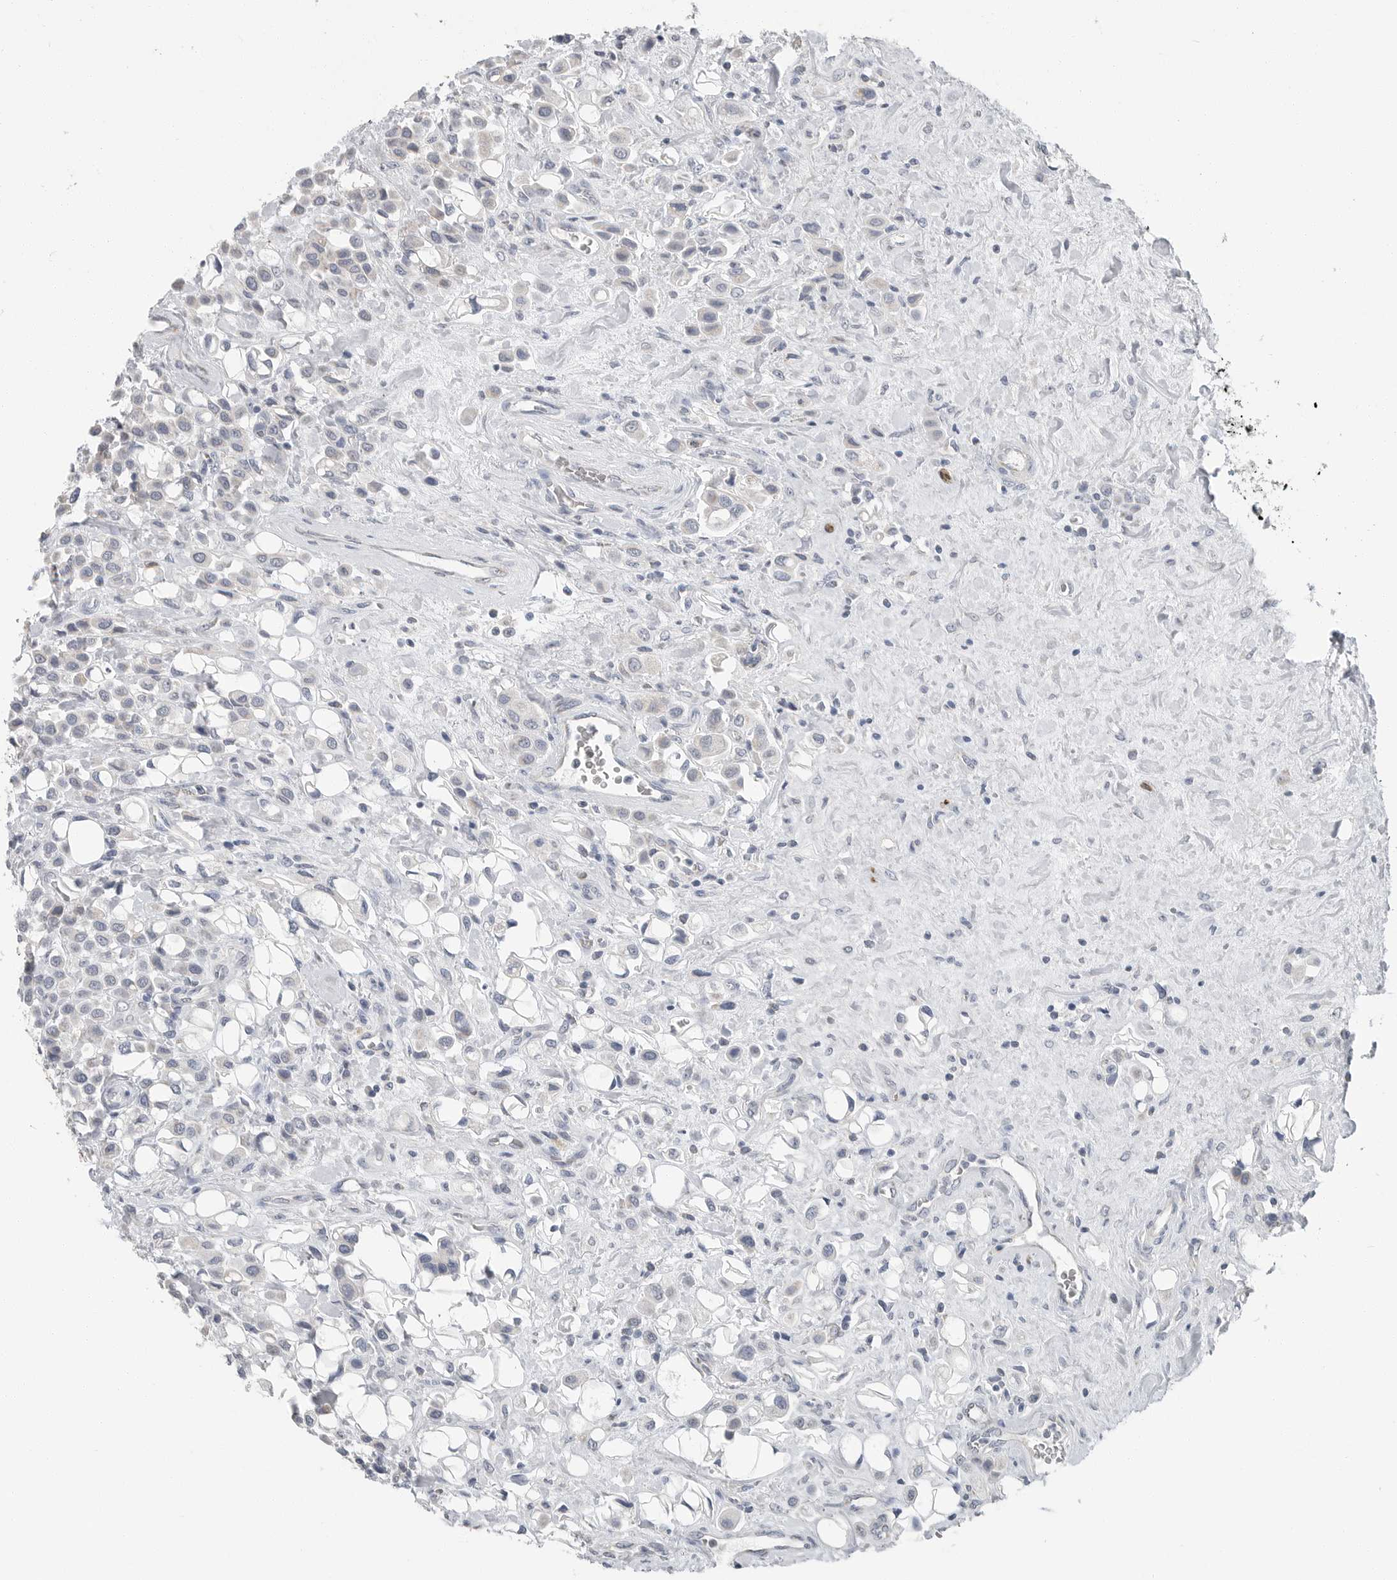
{"staining": {"intensity": "negative", "quantity": "none", "location": "none"}, "tissue": "urothelial cancer", "cell_type": "Tumor cells", "image_type": "cancer", "snomed": [{"axis": "morphology", "description": "Urothelial carcinoma, High grade"}, {"axis": "topography", "description": "Urinary bladder"}], "caption": "Tumor cells are negative for protein expression in human urothelial cancer. (DAB immunohistochemistry, high magnification).", "gene": "PLN", "patient": {"sex": "male", "age": 50}}